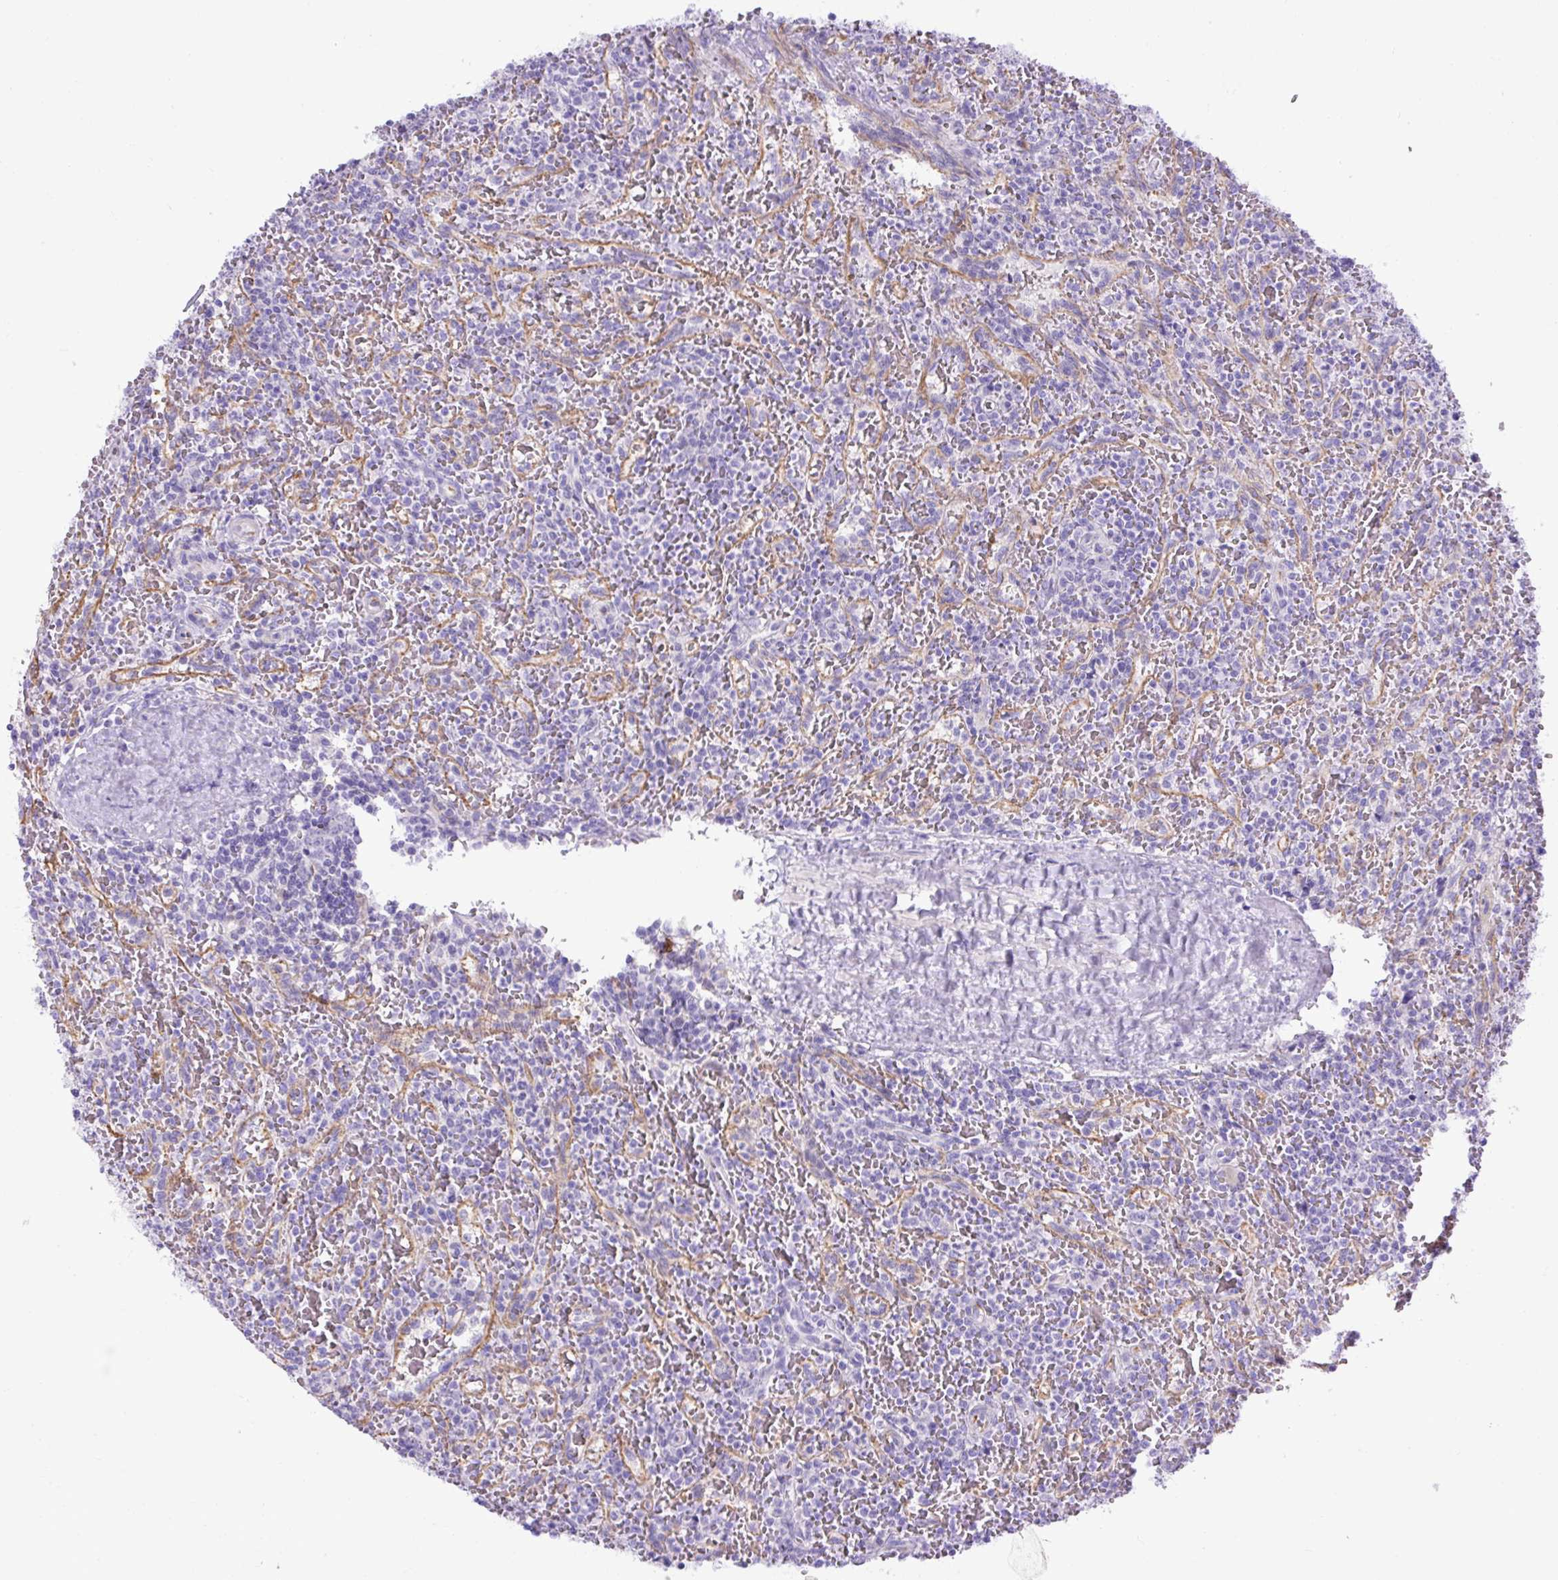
{"staining": {"intensity": "negative", "quantity": "none", "location": "none"}, "tissue": "lymphoma", "cell_type": "Tumor cells", "image_type": "cancer", "snomed": [{"axis": "morphology", "description": "Malignant lymphoma, non-Hodgkin's type, Low grade"}, {"axis": "topography", "description": "Spleen"}], "caption": "Image shows no protein expression in tumor cells of lymphoma tissue.", "gene": "SPTBN5", "patient": {"sex": "female", "age": 64}}